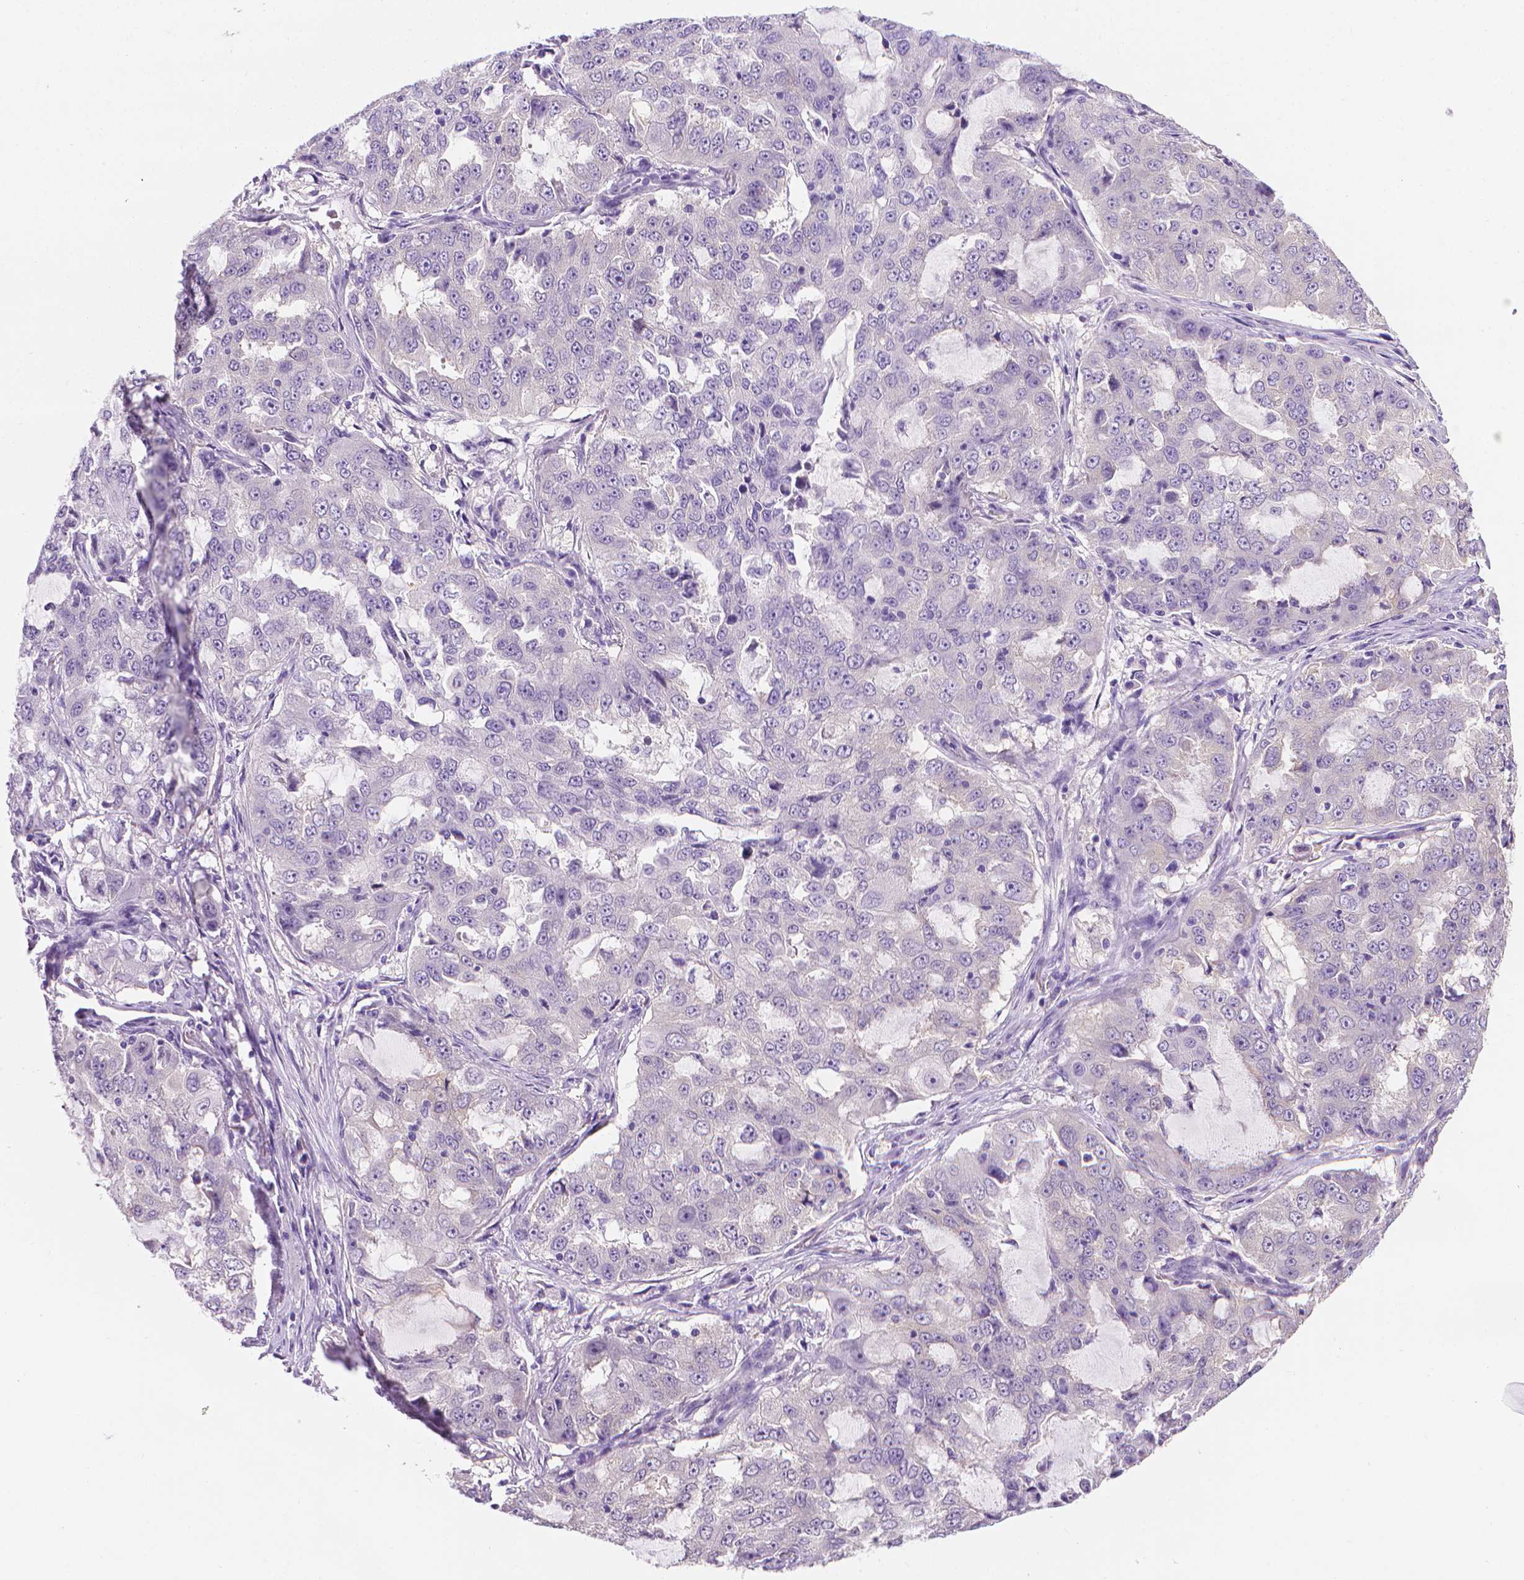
{"staining": {"intensity": "negative", "quantity": "none", "location": "none"}, "tissue": "lung cancer", "cell_type": "Tumor cells", "image_type": "cancer", "snomed": [{"axis": "morphology", "description": "Adenocarcinoma, NOS"}, {"axis": "topography", "description": "Lung"}], "caption": "Tumor cells are negative for brown protein staining in lung cancer.", "gene": "FASN", "patient": {"sex": "female", "age": 61}}